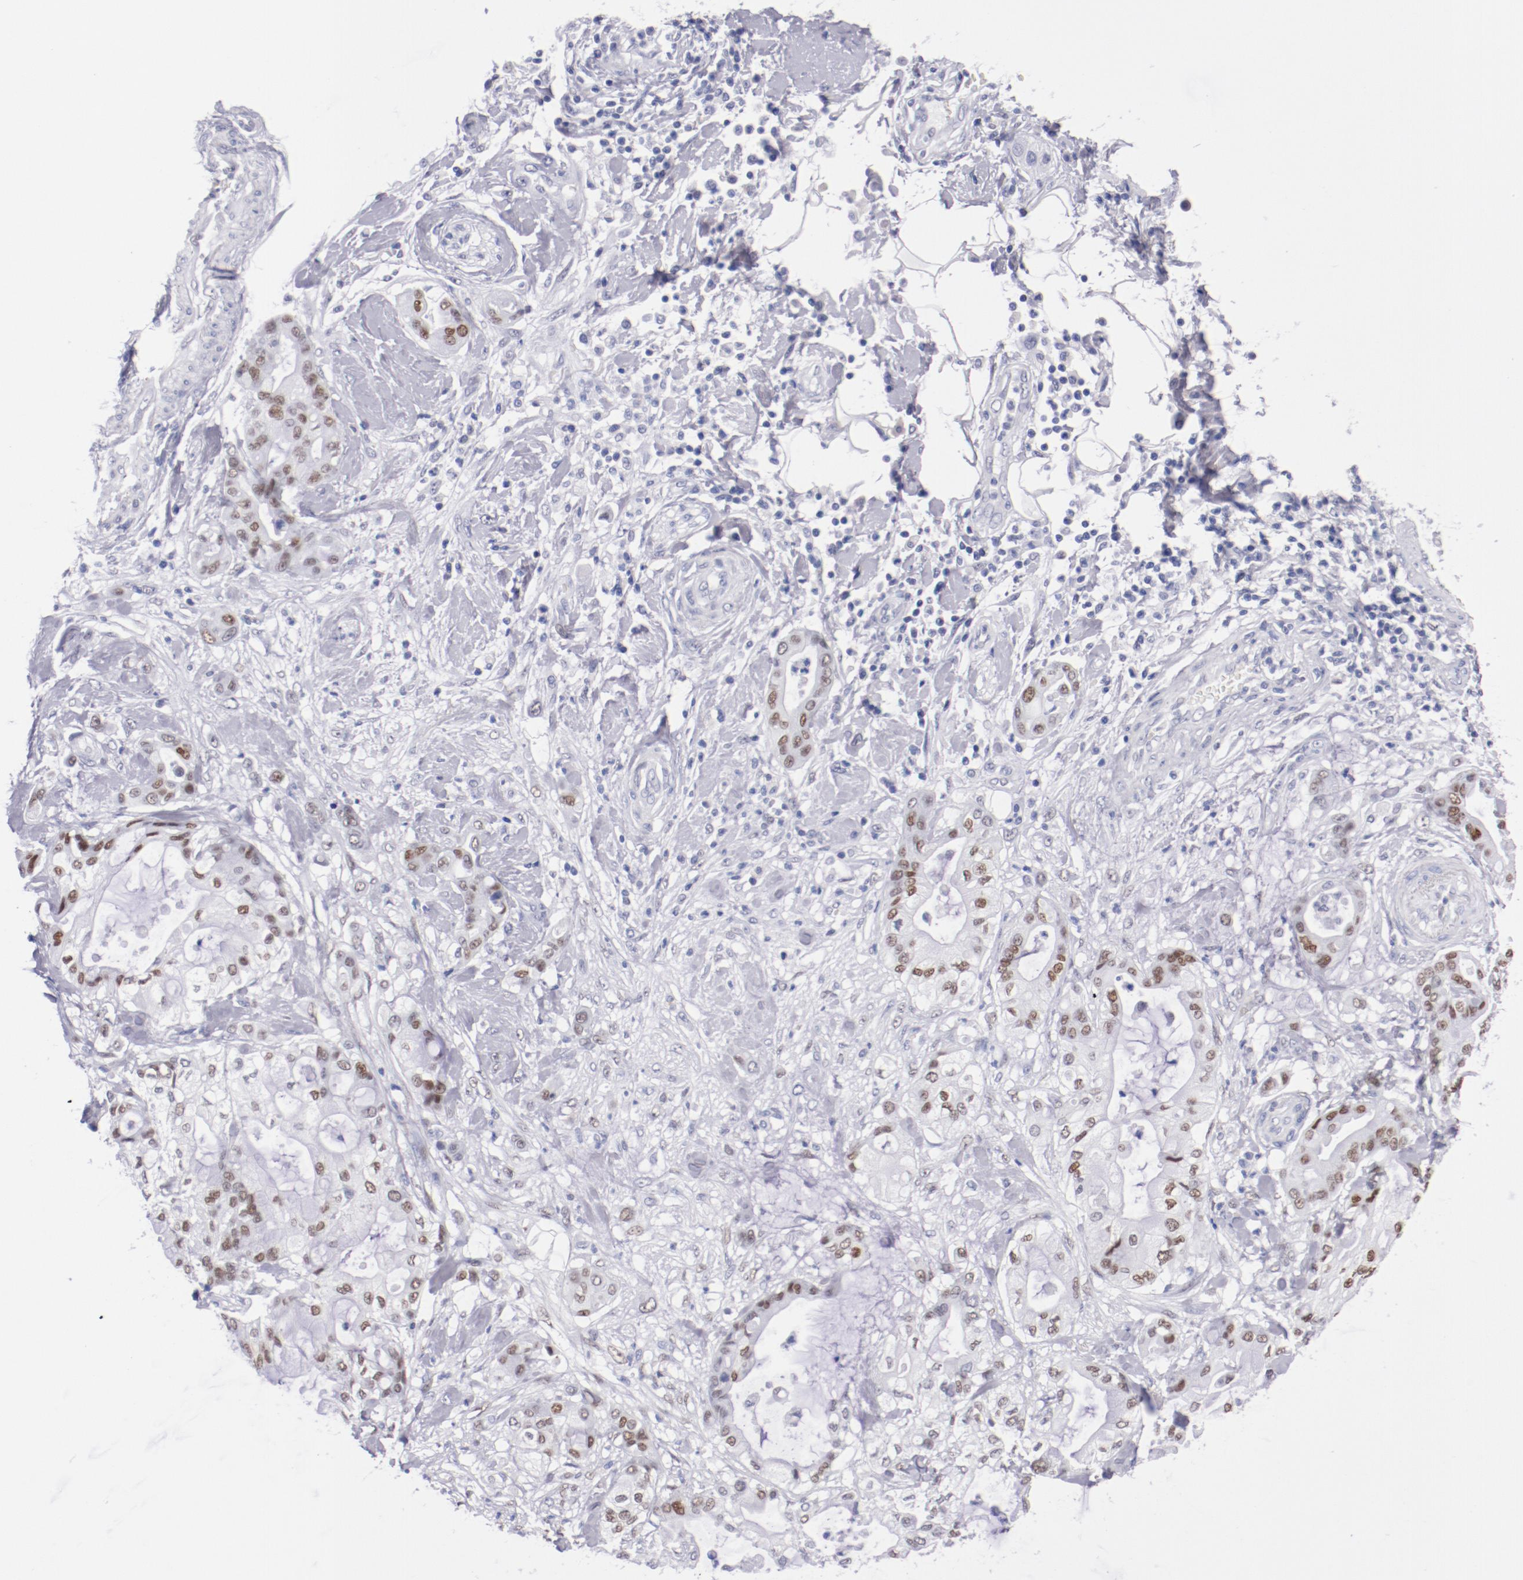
{"staining": {"intensity": "weak", "quantity": "25%-75%", "location": "nuclear"}, "tissue": "pancreatic cancer", "cell_type": "Tumor cells", "image_type": "cancer", "snomed": [{"axis": "morphology", "description": "Adenocarcinoma, NOS"}, {"axis": "morphology", "description": "Adenocarcinoma, metastatic, NOS"}, {"axis": "topography", "description": "Lymph node"}, {"axis": "topography", "description": "Pancreas"}, {"axis": "topography", "description": "Duodenum"}], "caption": "IHC (DAB) staining of pancreatic adenocarcinoma shows weak nuclear protein staining in approximately 25%-75% of tumor cells. (DAB (3,3'-diaminobenzidine) IHC, brown staining for protein, blue staining for nuclei).", "gene": "HNF1B", "patient": {"sex": "female", "age": 64}}